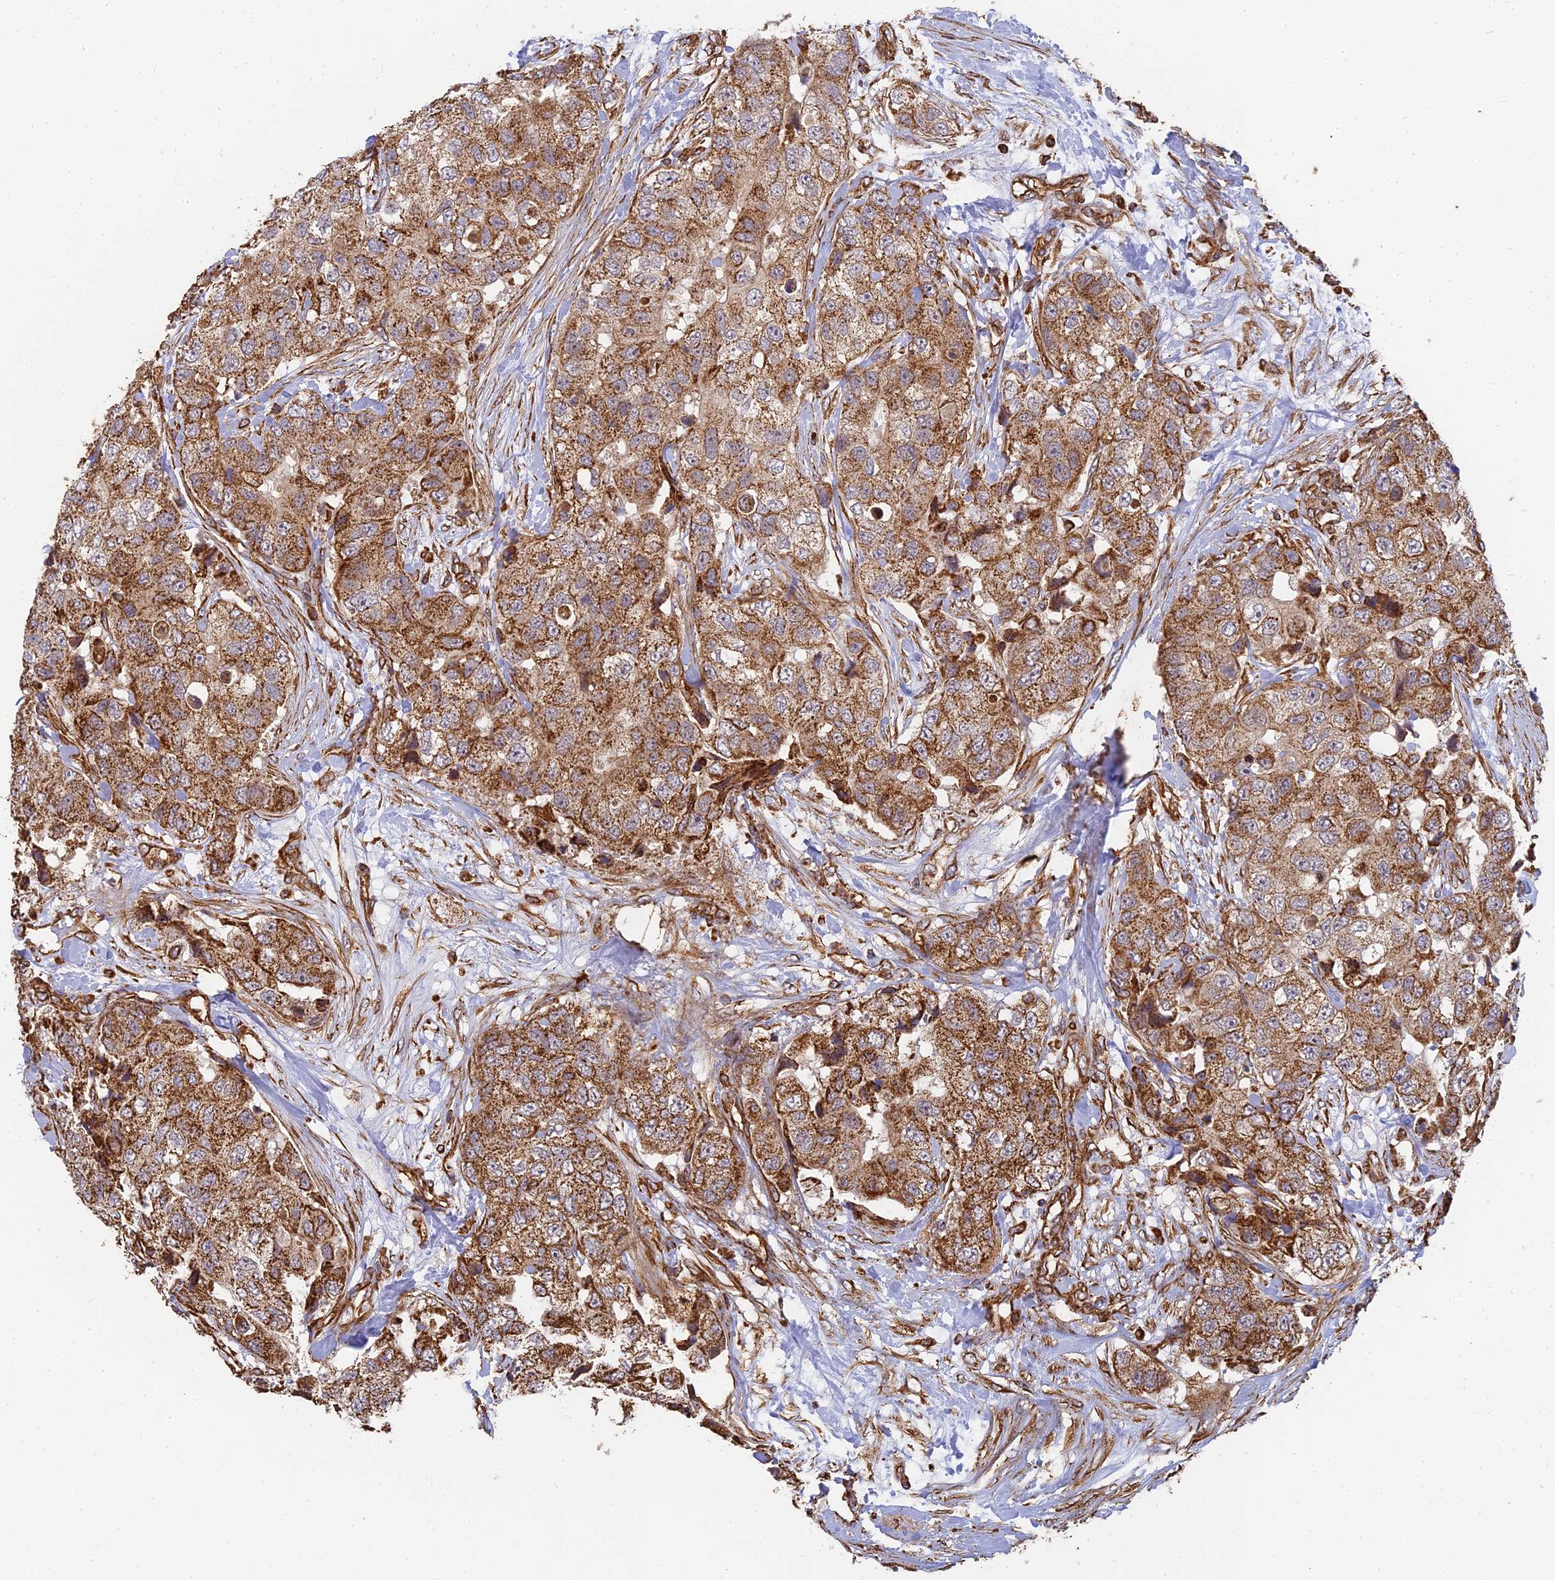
{"staining": {"intensity": "moderate", "quantity": ">75%", "location": "cytoplasmic/membranous"}, "tissue": "breast cancer", "cell_type": "Tumor cells", "image_type": "cancer", "snomed": [{"axis": "morphology", "description": "Duct carcinoma"}, {"axis": "topography", "description": "Breast"}], "caption": "A high-resolution photomicrograph shows IHC staining of breast cancer, which displays moderate cytoplasmic/membranous staining in about >75% of tumor cells. The staining is performed using DAB (3,3'-diaminobenzidine) brown chromogen to label protein expression. The nuclei are counter-stained blue using hematoxylin.", "gene": "DSTYK", "patient": {"sex": "female", "age": 62}}